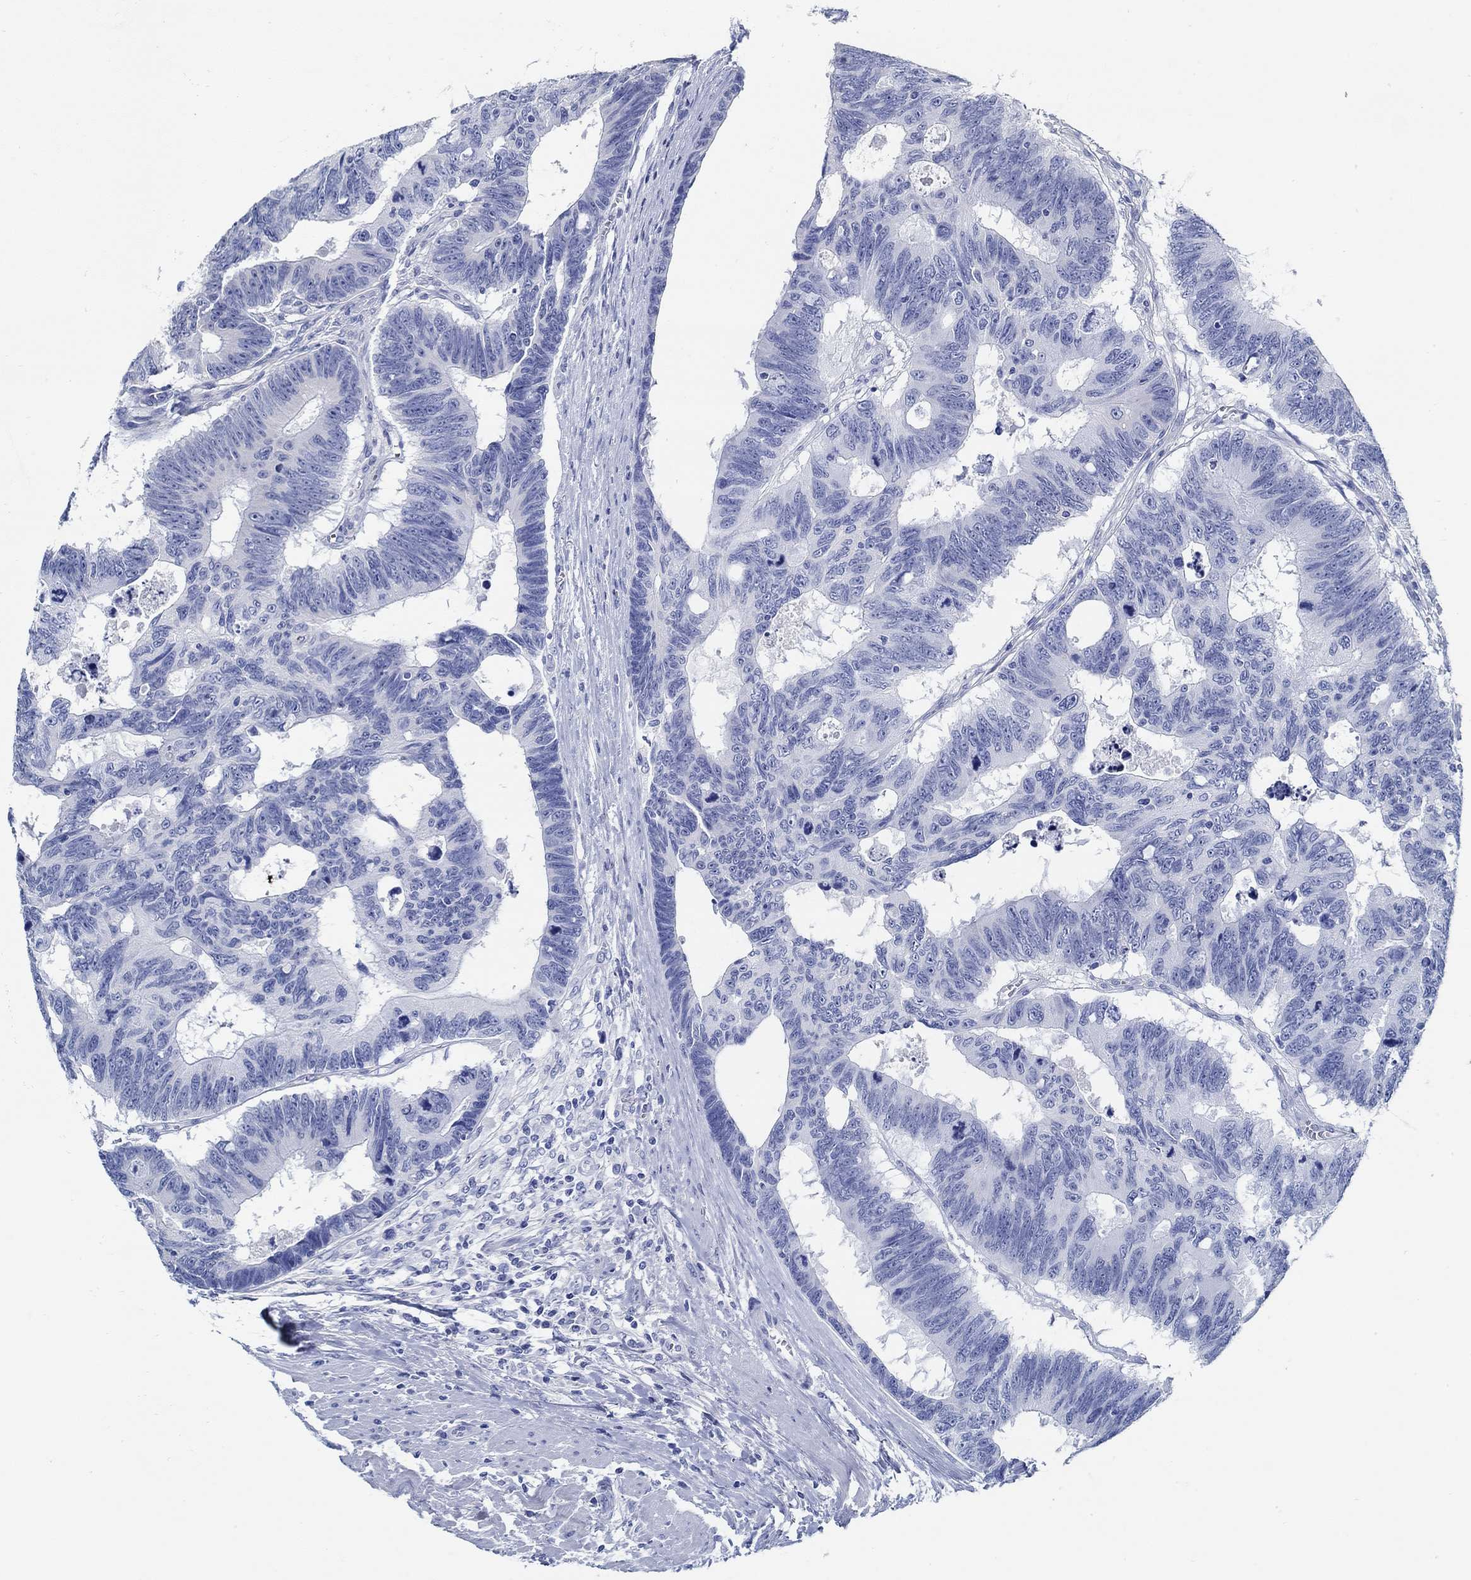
{"staining": {"intensity": "negative", "quantity": "none", "location": "none"}, "tissue": "colorectal cancer", "cell_type": "Tumor cells", "image_type": "cancer", "snomed": [{"axis": "morphology", "description": "Adenocarcinoma, NOS"}, {"axis": "topography", "description": "Colon"}], "caption": "Immunohistochemistry (IHC) histopathology image of adenocarcinoma (colorectal) stained for a protein (brown), which demonstrates no expression in tumor cells. (DAB (3,3'-diaminobenzidine) immunohistochemistry, high magnification).", "gene": "SLC45A1", "patient": {"sex": "female", "age": 77}}